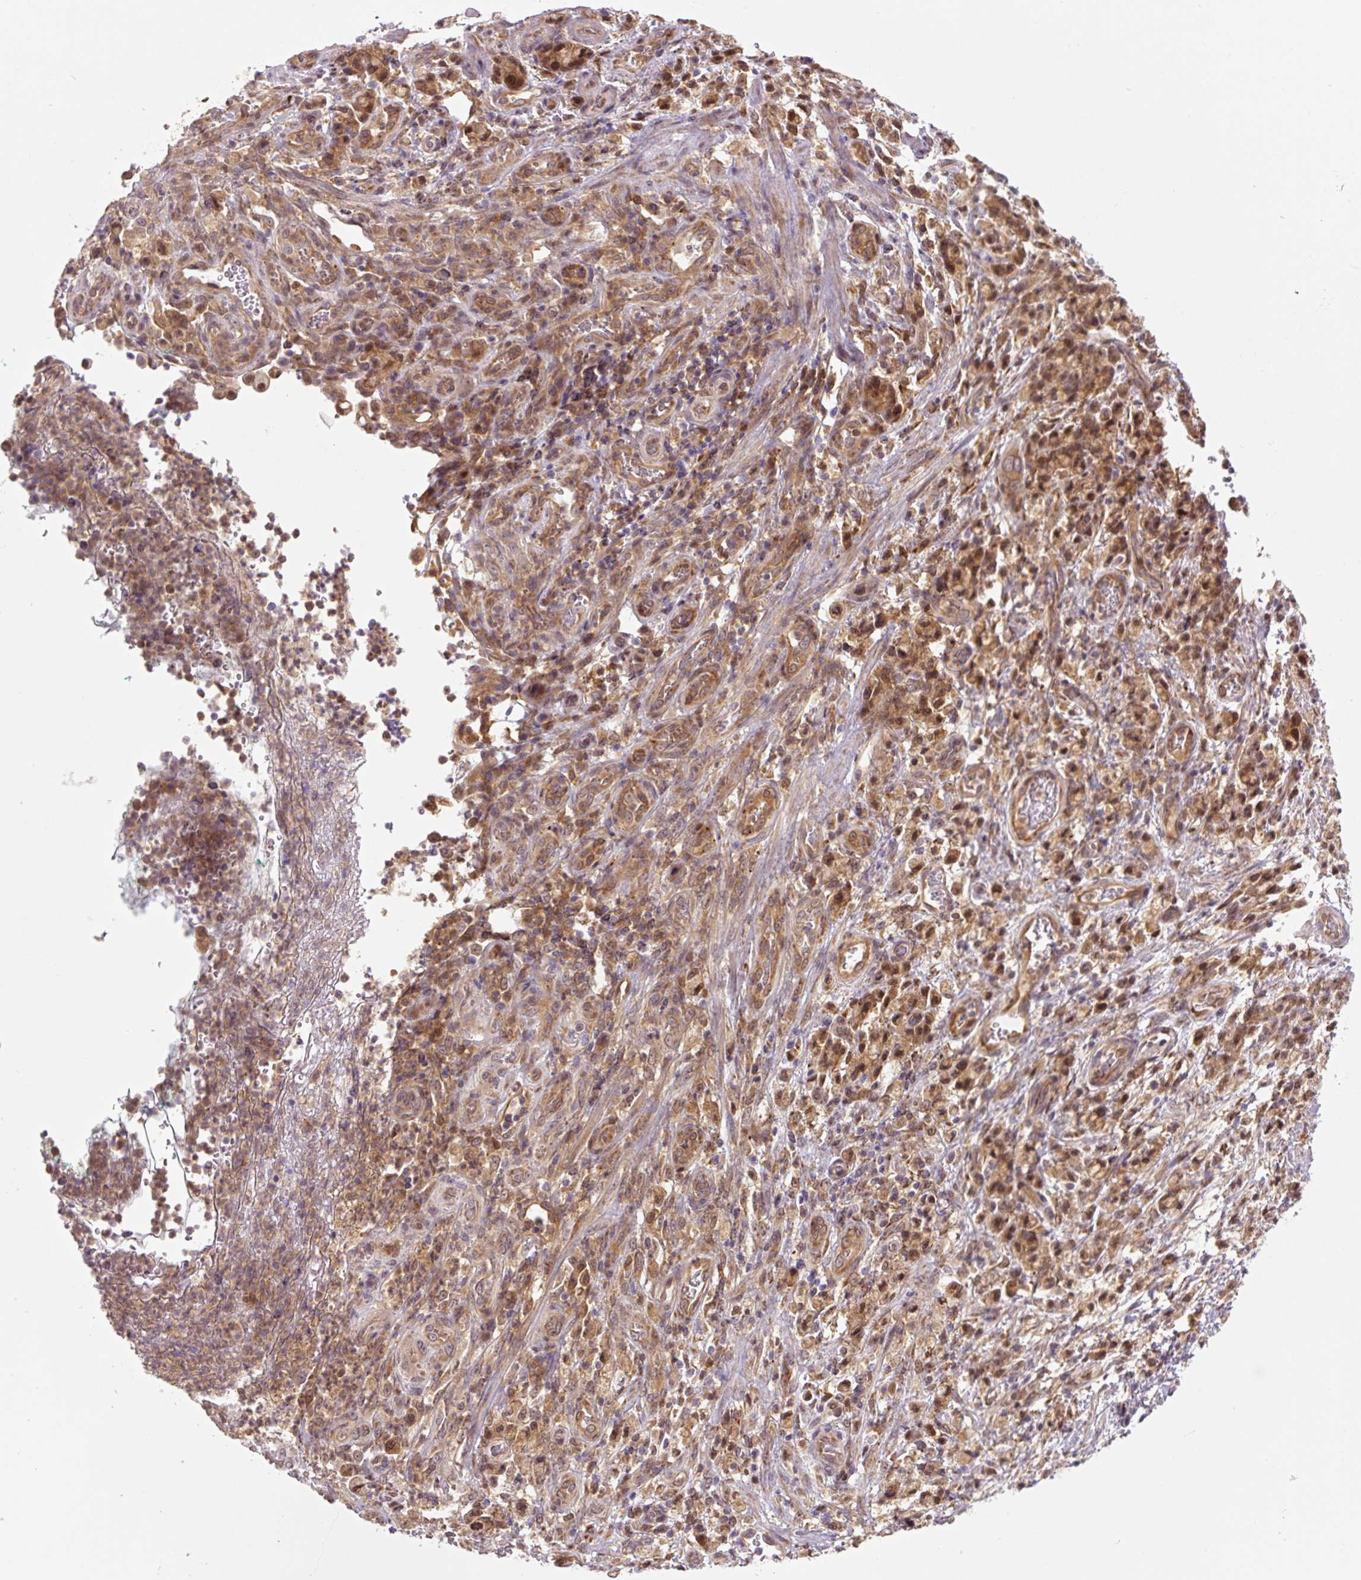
{"staining": {"intensity": "moderate", "quantity": ">75%", "location": "cytoplasmic/membranous,nuclear"}, "tissue": "stomach cancer", "cell_type": "Tumor cells", "image_type": "cancer", "snomed": [{"axis": "morphology", "description": "Adenocarcinoma, NOS"}, {"axis": "topography", "description": "Stomach"}], "caption": "Immunohistochemical staining of human stomach cancer (adenocarcinoma) exhibits moderate cytoplasmic/membranous and nuclear protein positivity in approximately >75% of tumor cells.", "gene": "ZSWIM7", "patient": {"sex": "male", "age": 77}}